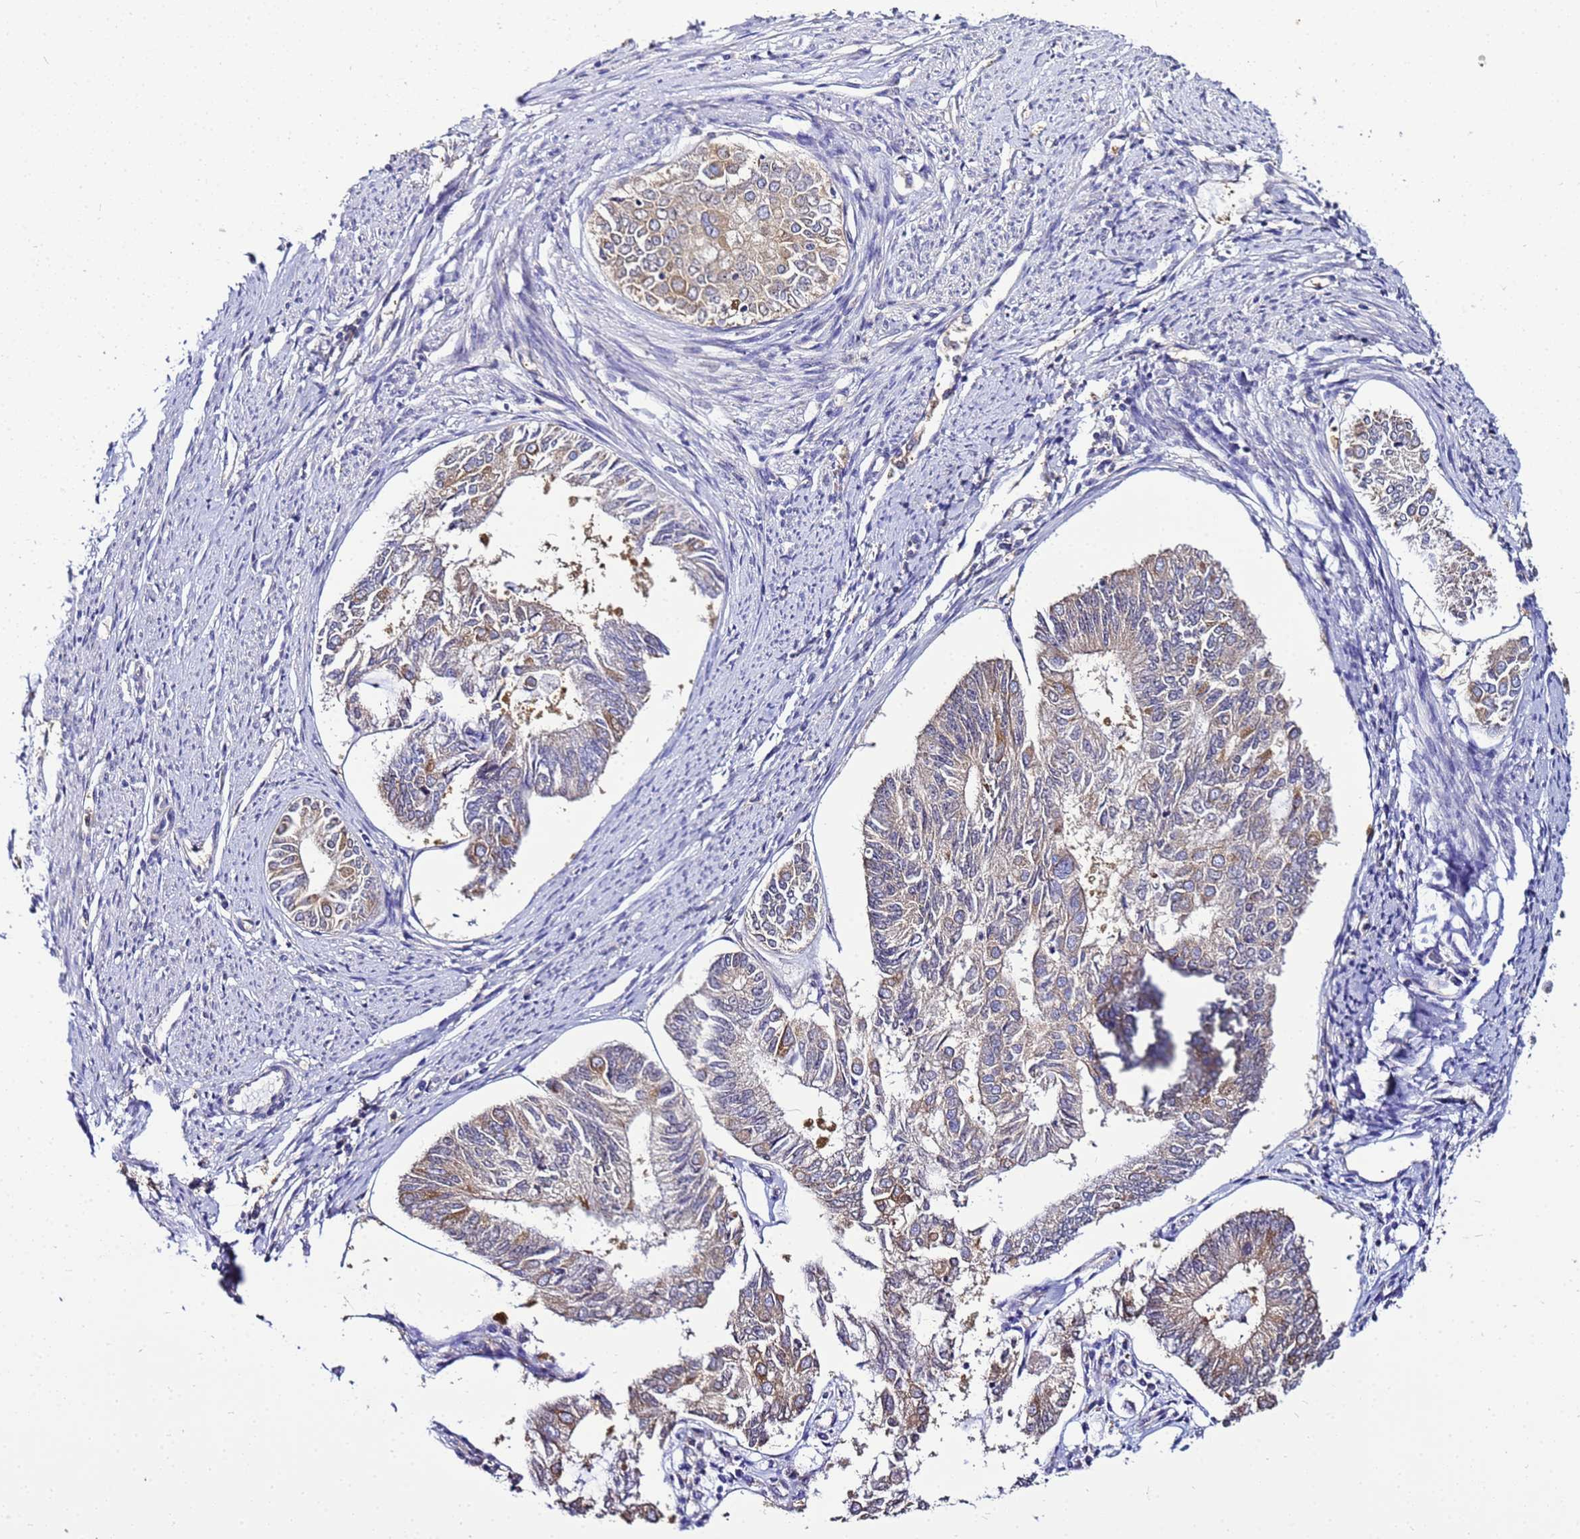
{"staining": {"intensity": "moderate", "quantity": "<25%", "location": "cytoplasmic/membranous"}, "tissue": "endometrial cancer", "cell_type": "Tumor cells", "image_type": "cancer", "snomed": [{"axis": "morphology", "description": "Adenocarcinoma, NOS"}, {"axis": "topography", "description": "Endometrium"}], "caption": "Human endometrial adenocarcinoma stained for a protein (brown) exhibits moderate cytoplasmic/membranous positive expression in approximately <25% of tumor cells.", "gene": "NARS1", "patient": {"sex": "female", "age": 68}}